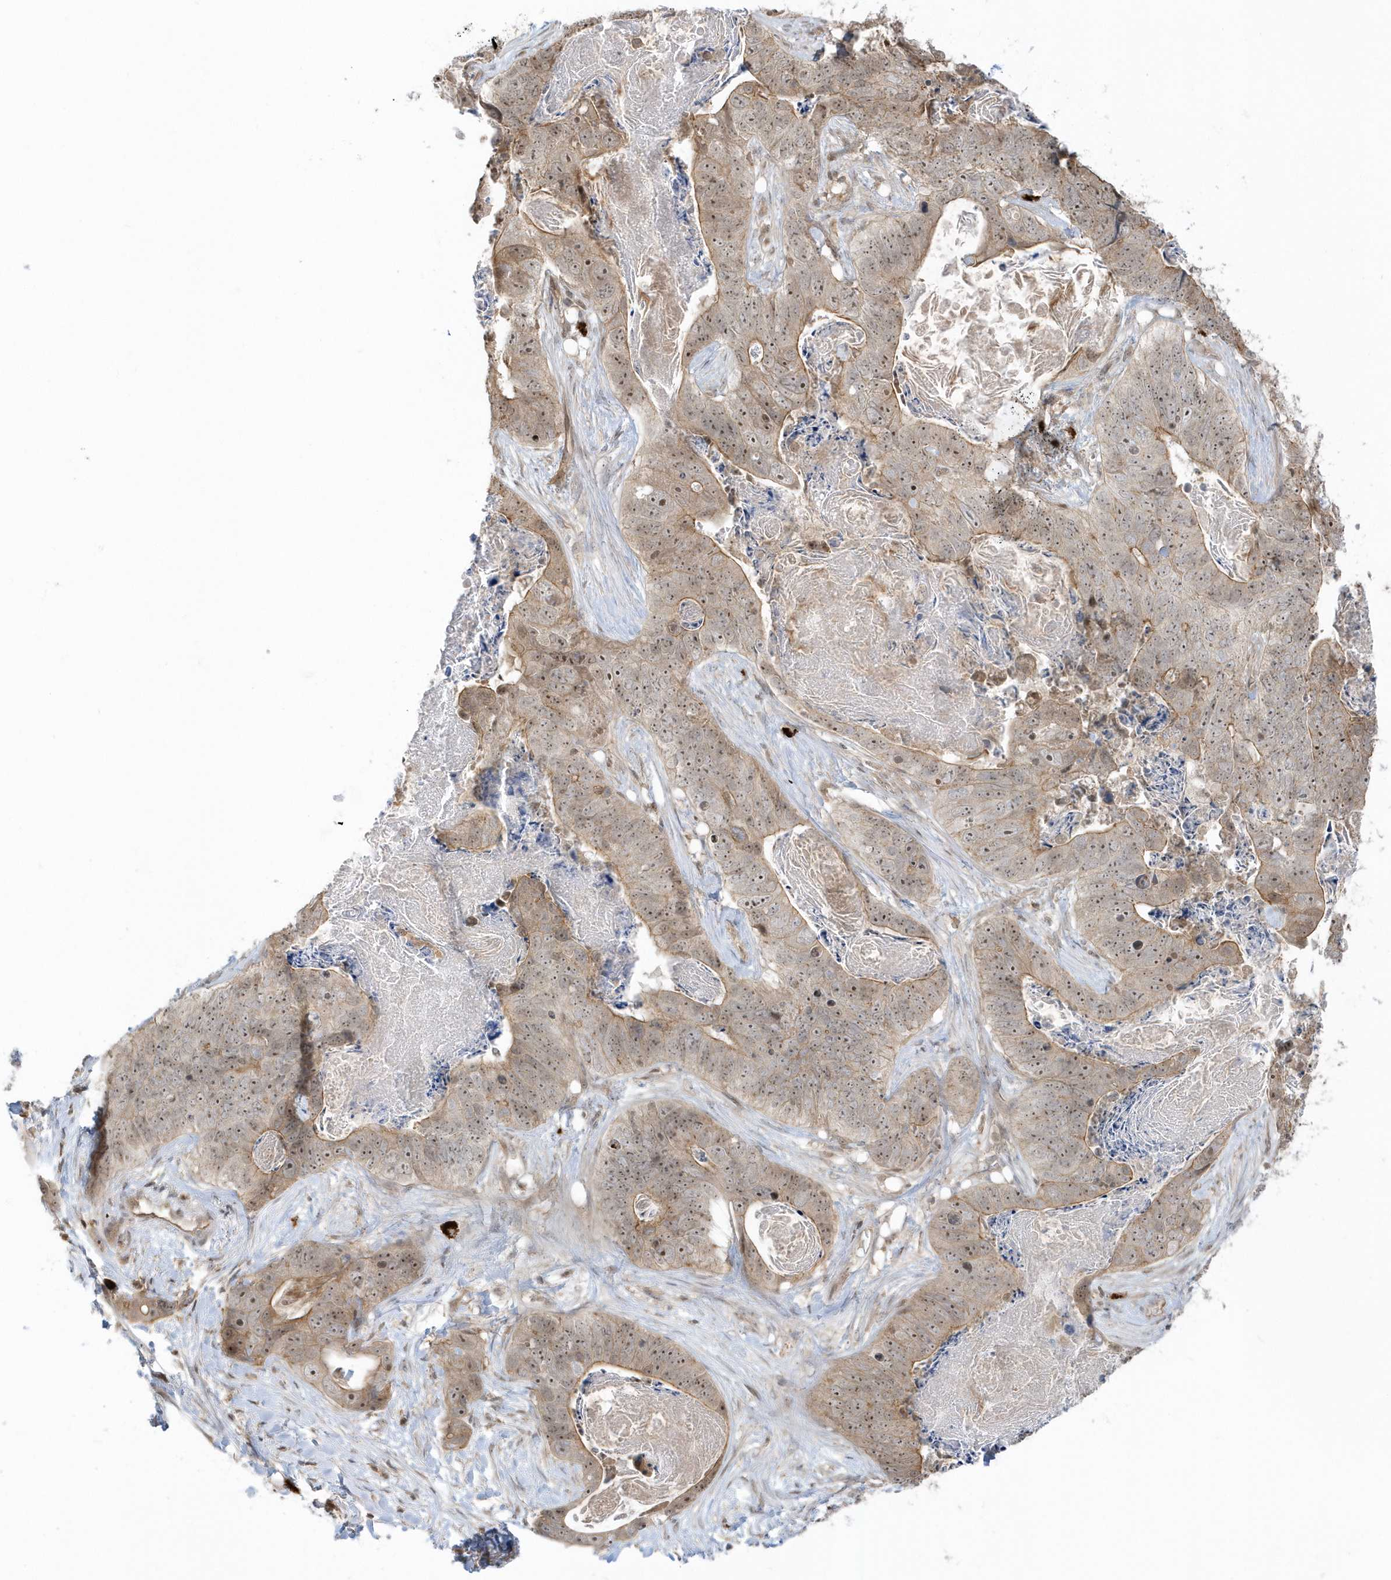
{"staining": {"intensity": "moderate", "quantity": ">75%", "location": "cytoplasmic/membranous,nuclear"}, "tissue": "stomach cancer", "cell_type": "Tumor cells", "image_type": "cancer", "snomed": [{"axis": "morphology", "description": "Adenocarcinoma, NOS"}, {"axis": "topography", "description": "Stomach"}], "caption": "Adenocarcinoma (stomach) stained for a protein (brown) reveals moderate cytoplasmic/membranous and nuclear positive staining in about >75% of tumor cells.", "gene": "PPP1R7", "patient": {"sex": "female", "age": 89}}